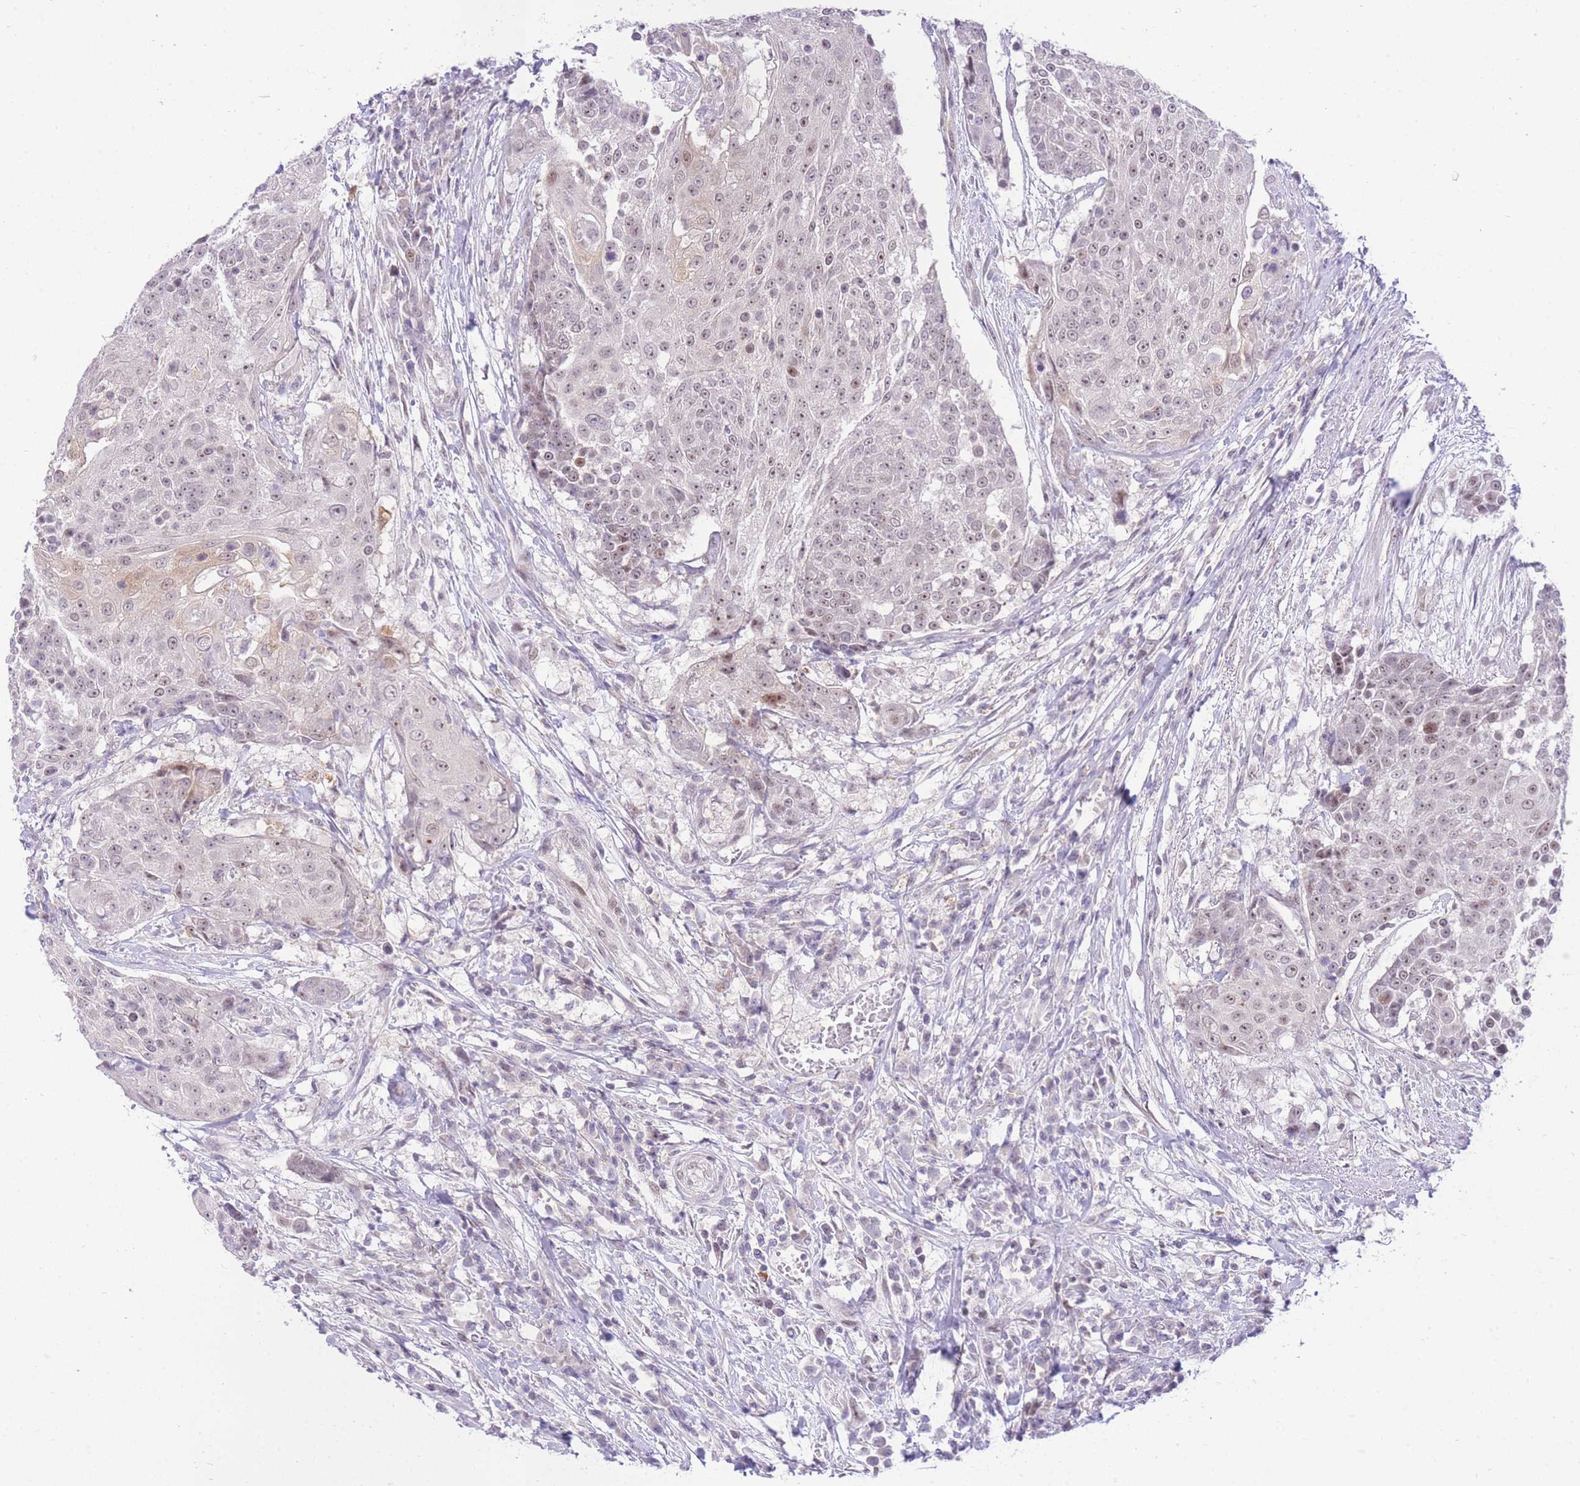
{"staining": {"intensity": "weak", "quantity": "25%-75%", "location": "nuclear"}, "tissue": "urothelial cancer", "cell_type": "Tumor cells", "image_type": "cancer", "snomed": [{"axis": "morphology", "description": "Urothelial carcinoma, High grade"}, {"axis": "topography", "description": "Urinary bladder"}], "caption": "Immunohistochemistry (IHC) (DAB (3,3'-diaminobenzidine)) staining of human urothelial cancer exhibits weak nuclear protein expression in approximately 25%-75% of tumor cells. Immunohistochemistry stains the protein of interest in brown and the nuclei are stained blue.", "gene": "STK39", "patient": {"sex": "female", "age": 63}}